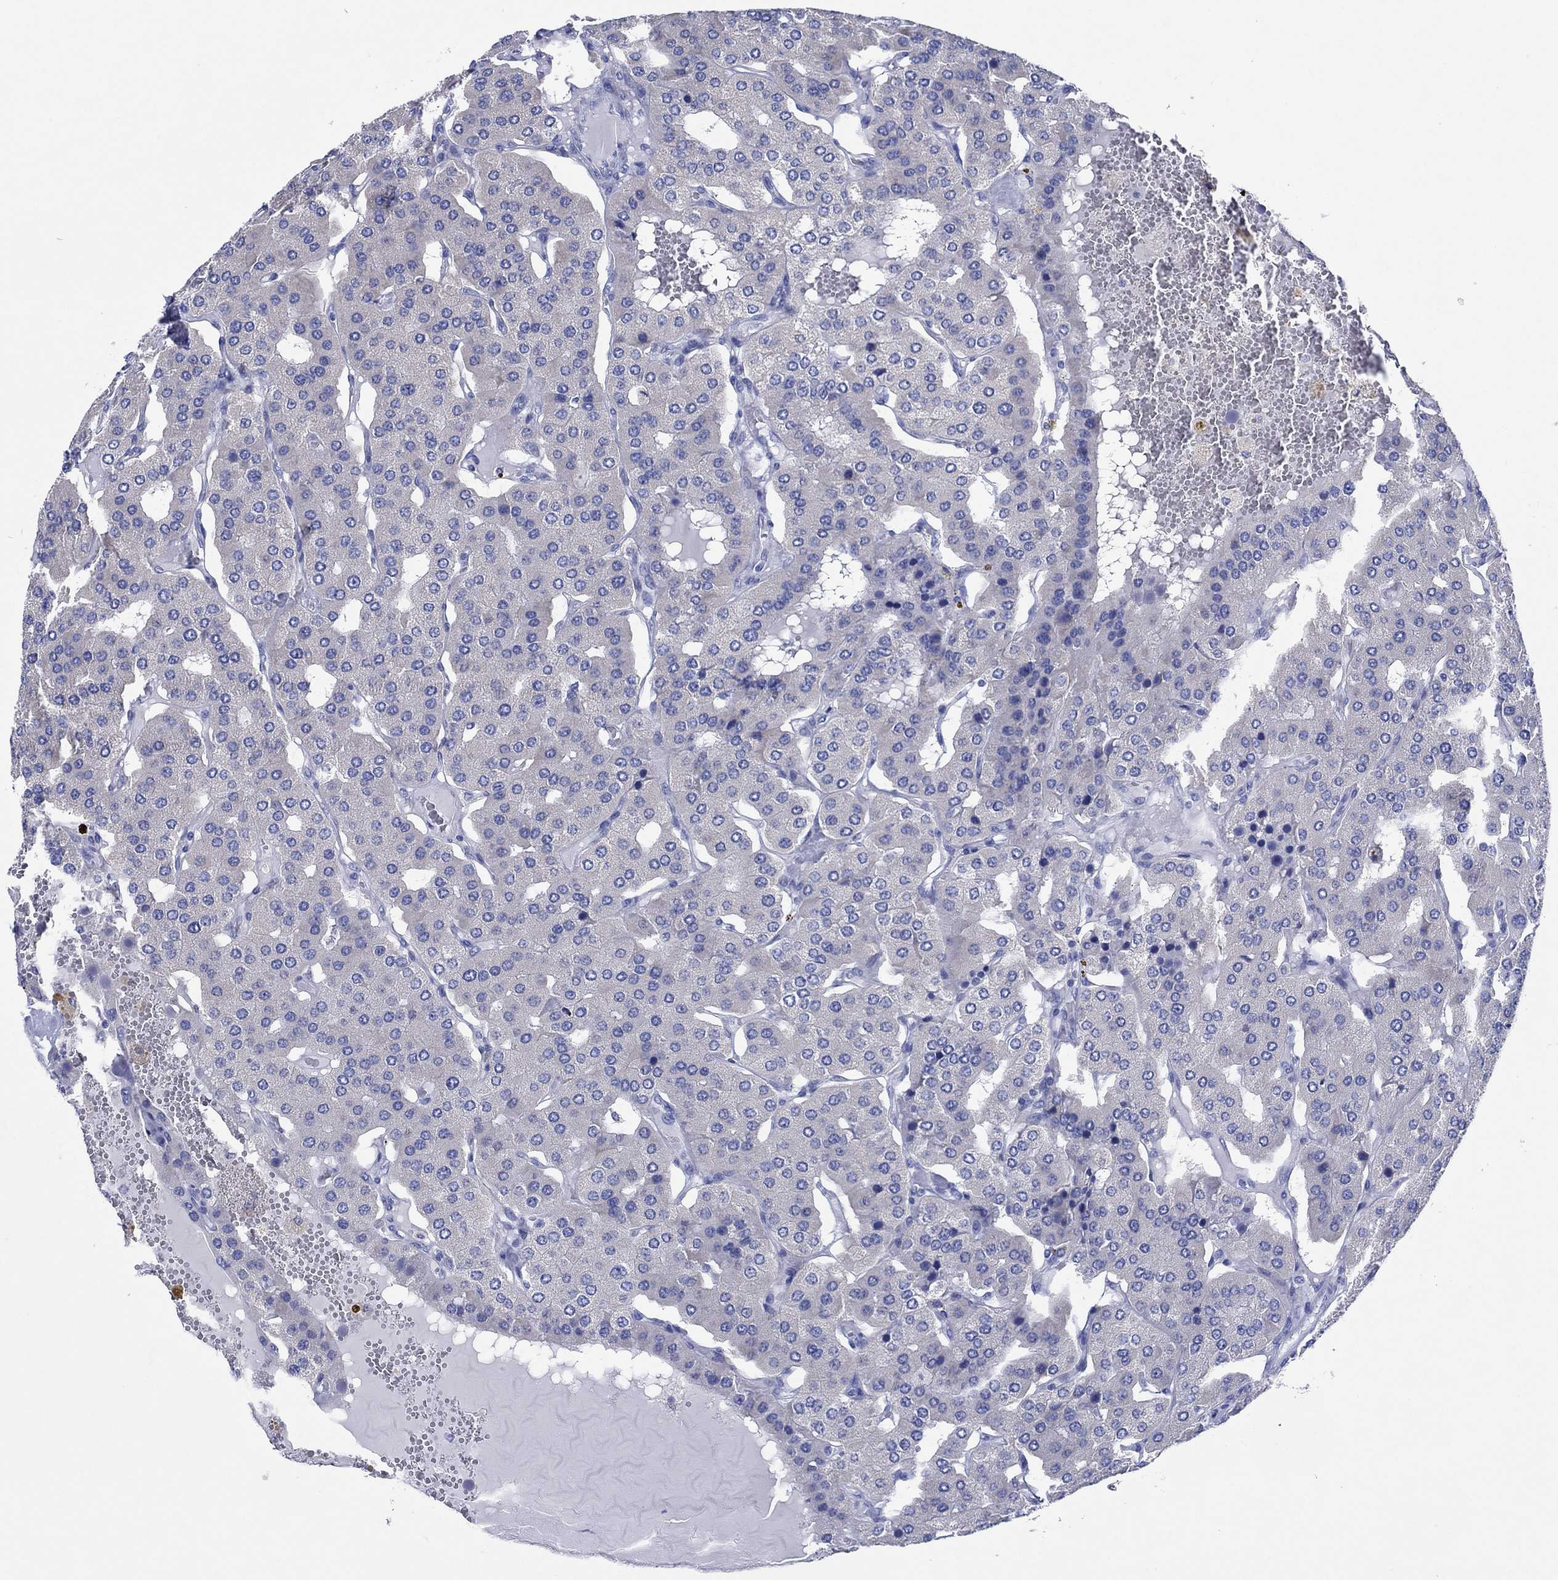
{"staining": {"intensity": "negative", "quantity": "none", "location": "none"}, "tissue": "parathyroid gland", "cell_type": "Glandular cells", "image_type": "normal", "snomed": [{"axis": "morphology", "description": "Normal tissue, NOS"}, {"axis": "morphology", "description": "Adenoma, NOS"}, {"axis": "topography", "description": "Parathyroid gland"}], "caption": "Protein analysis of benign parathyroid gland shows no significant positivity in glandular cells. (DAB immunohistochemistry with hematoxylin counter stain).", "gene": "HCRT", "patient": {"sex": "female", "age": 86}}